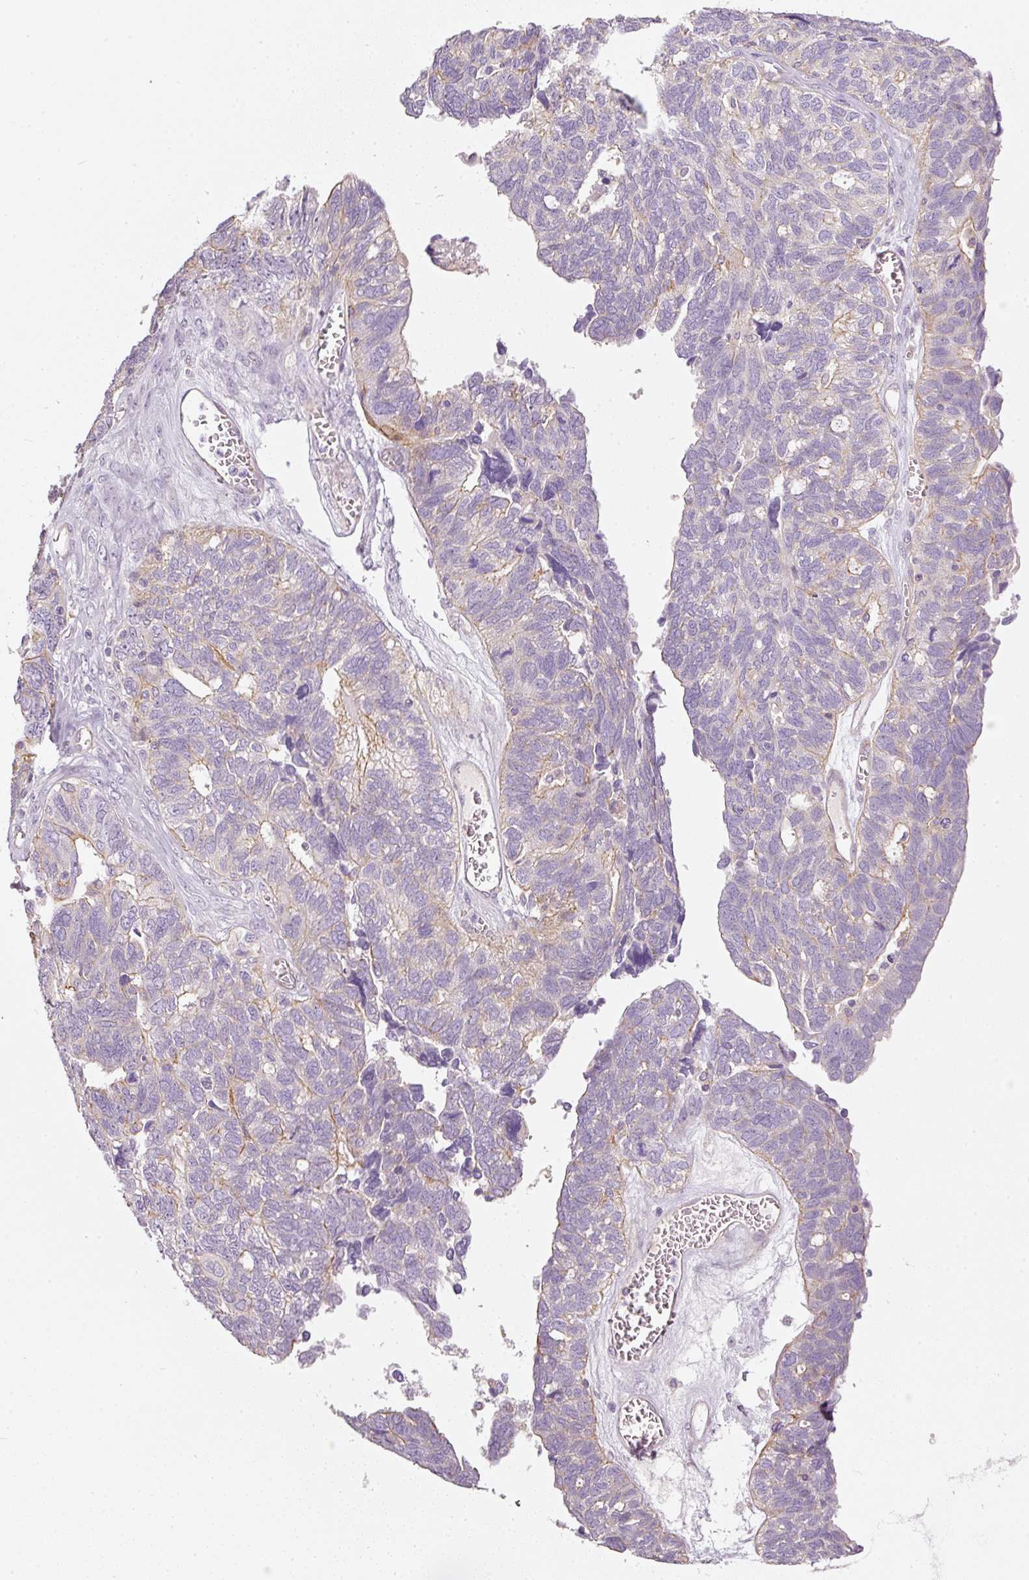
{"staining": {"intensity": "negative", "quantity": "none", "location": "none"}, "tissue": "ovarian cancer", "cell_type": "Tumor cells", "image_type": "cancer", "snomed": [{"axis": "morphology", "description": "Cystadenocarcinoma, serous, NOS"}, {"axis": "topography", "description": "Ovary"}], "caption": "Photomicrograph shows no significant protein positivity in tumor cells of ovarian serous cystadenocarcinoma. The staining was performed using DAB (3,3'-diaminobenzidine) to visualize the protein expression in brown, while the nuclei were stained in blue with hematoxylin (Magnification: 20x).", "gene": "OSR2", "patient": {"sex": "female", "age": 79}}